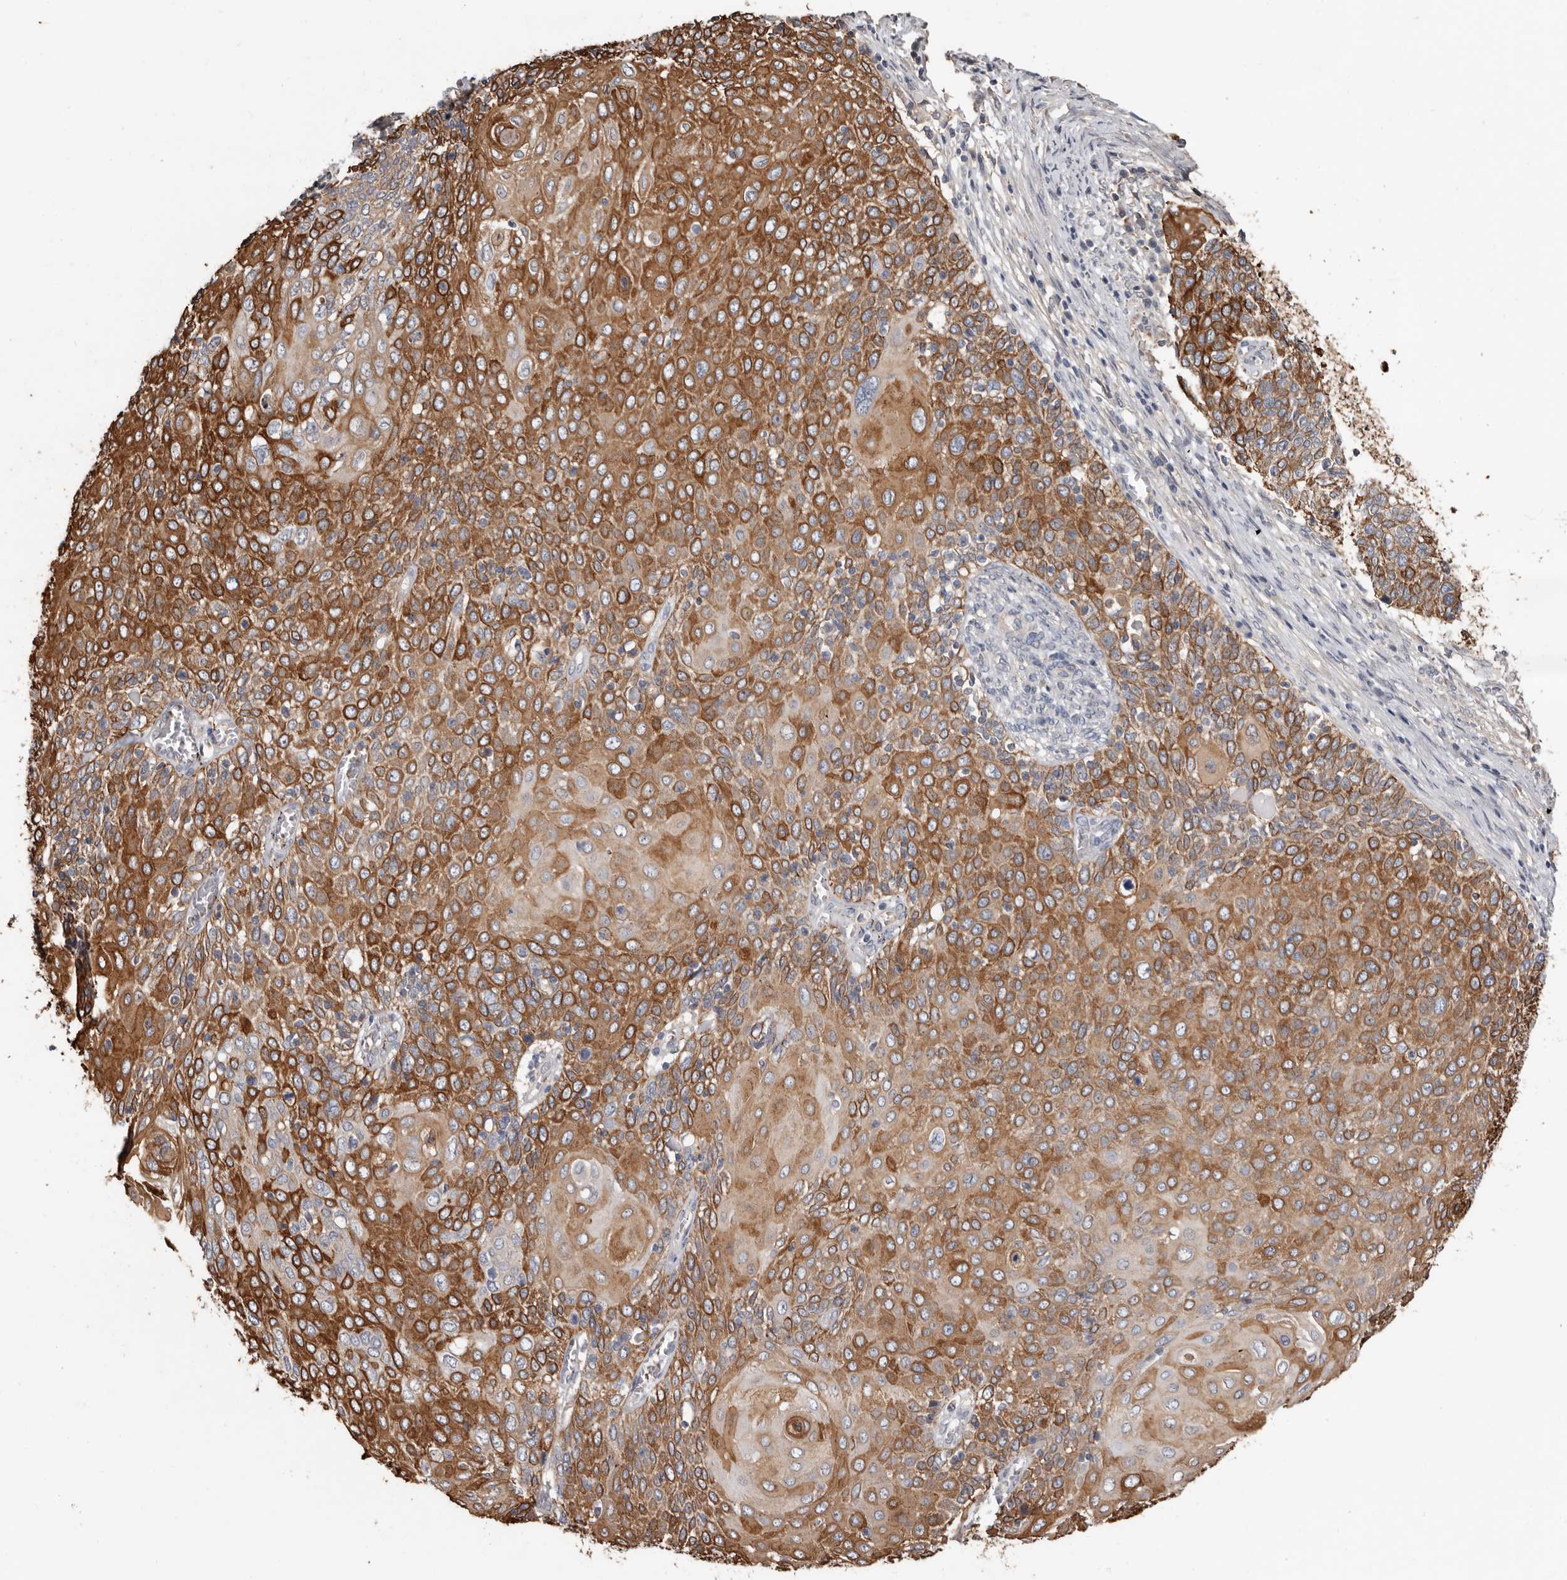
{"staining": {"intensity": "strong", "quantity": ">75%", "location": "cytoplasmic/membranous"}, "tissue": "cervical cancer", "cell_type": "Tumor cells", "image_type": "cancer", "snomed": [{"axis": "morphology", "description": "Squamous cell carcinoma, NOS"}, {"axis": "topography", "description": "Cervix"}], "caption": "This image shows cervical cancer (squamous cell carcinoma) stained with immunohistochemistry (IHC) to label a protein in brown. The cytoplasmic/membranous of tumor cells show strong positivity for the protein. Nuclei are counter-stained blue.", "gene": "MRPL18", "patient": {"sex": "female", "age": 39}}